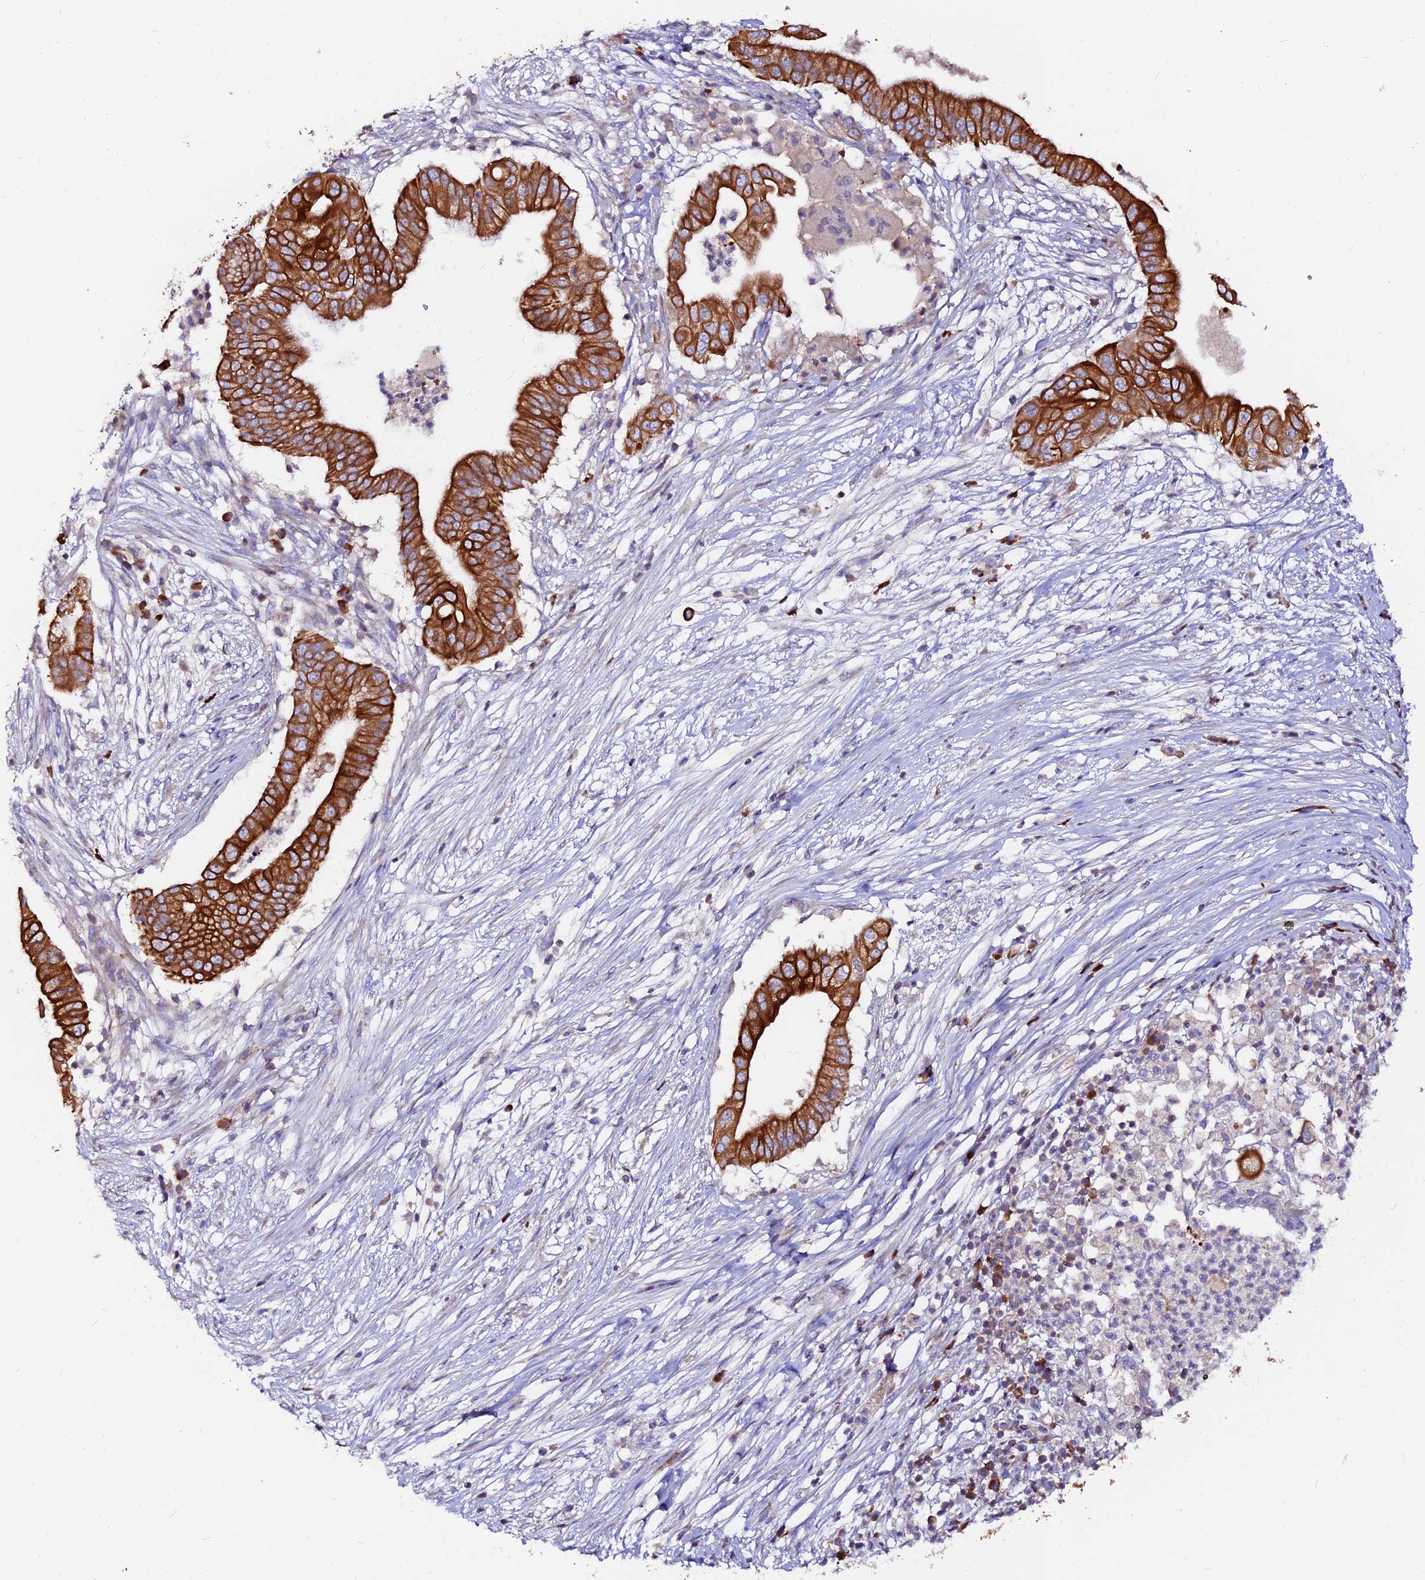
{"staining": {"intensity": "strong", "quantity": ">75%", "location": "cytoplasmic/membranous"}, "tissue": "pancreatic cancer", "cell_type": "Tumor cells", "image_type": "cancer", "snomed": [{"axis": "morphology", "description": "Adenocarcinoma, NOS"}, {"axis": "topography", "description": "Pancreas"}], "caption": "Protein expression by IHC demonstrates strong cytoplasmic/membranous positivity in approximately >75% of tumor cells in pancreatic adenocarcinoma.", "gene": "DENND2D", "patient": {"sex": "male", "age": 68}}